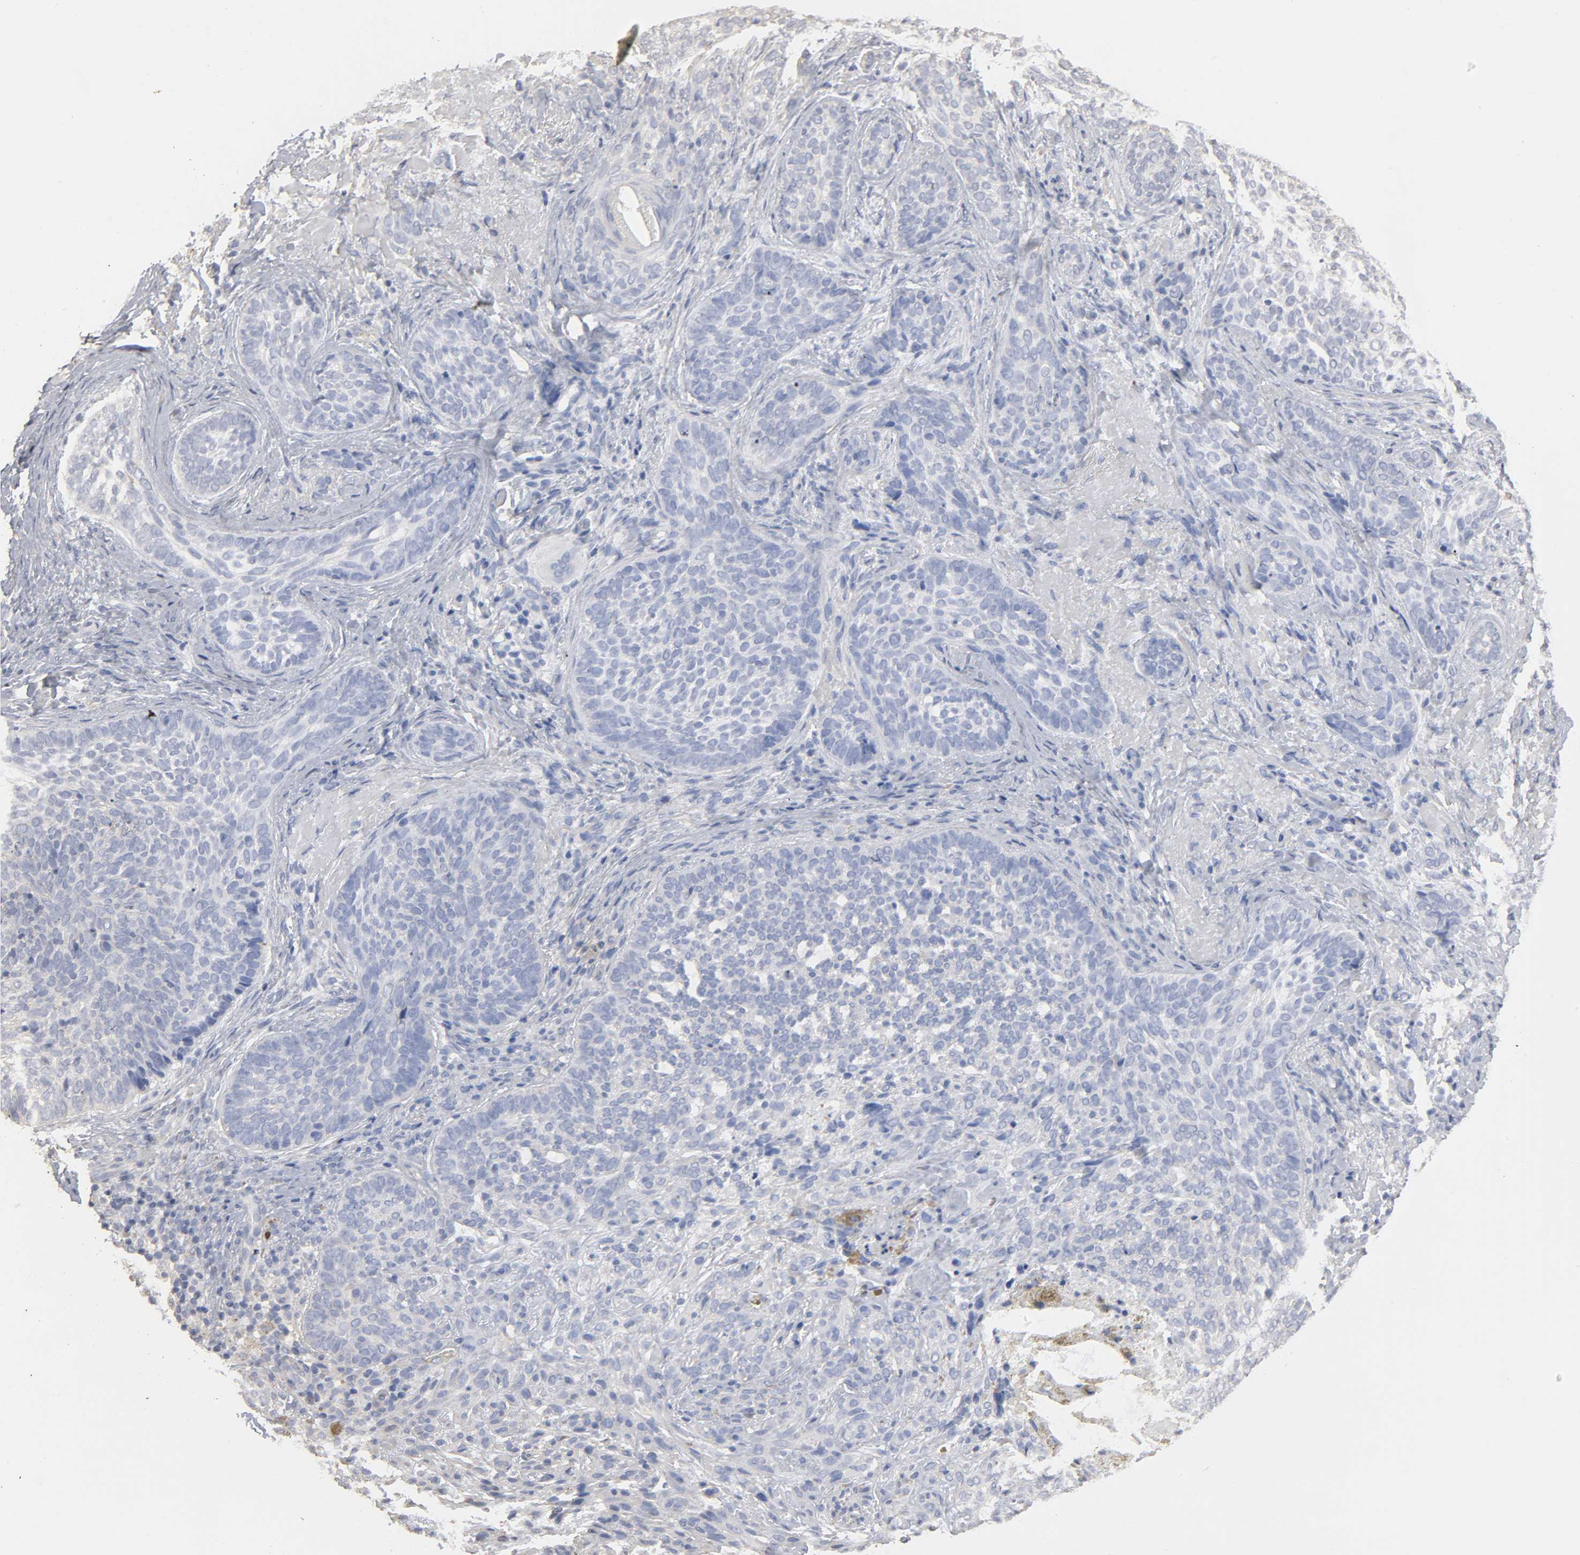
{"staining": {"intensity": "negative", "quantity": "none", "location": "none"}, "tissue": "skin cancer", "cell_type": "Tumor cells", "image_type": "cancer", "snomed": [{"axis": "morphology", "description": "Basal cell carcinoma"}, {"axis": "topography", "description": "Skin"}], "caption": "The histopathology image reveals no significant positivity in tumor cells of basal cell carcinoma (skin).", "gene": "SH3GLB1", "patient": {"sex": "male", "age": 91}}